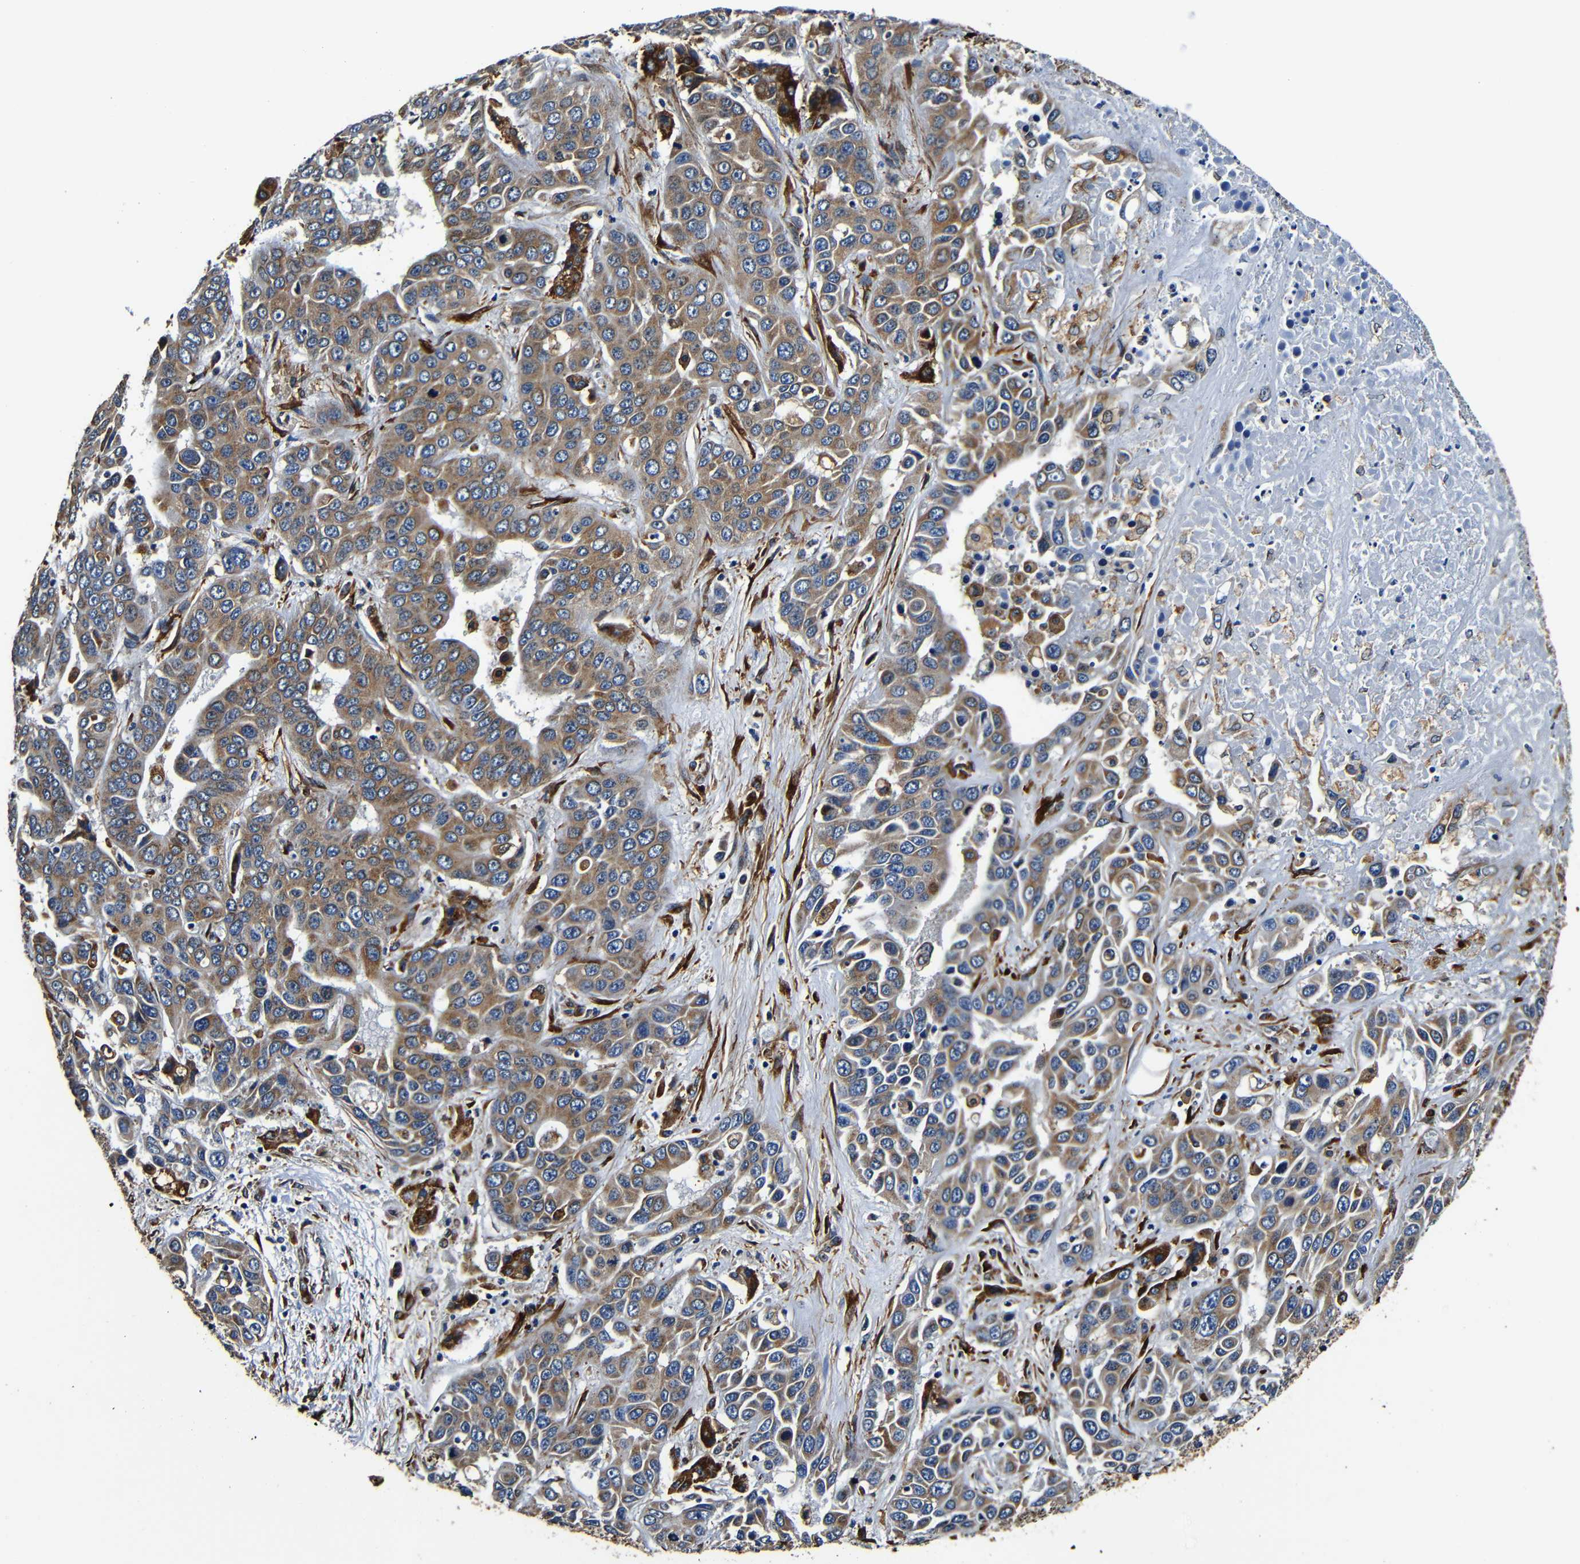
{"staining": {"intensity": "moderate", "quantity": ">75%", "location": "cytoplasmic/membranous"}, "tissue": "liver cancer", "cell_type": "Tumor cells", "image_type": "cancer", "snomed": [{"axis": "morphology", "description": "Cholangiocarcinoma"}, {"axis": "topography", "description": "Liver"}], "caption": "IHC of liver cancer exhibits medium levels of moderate cytoplasmic/membranous positivity in approximately >75% of tumor cells.", "gene": "RRBP1", "patient": {"sex": "female", "age": 52}}